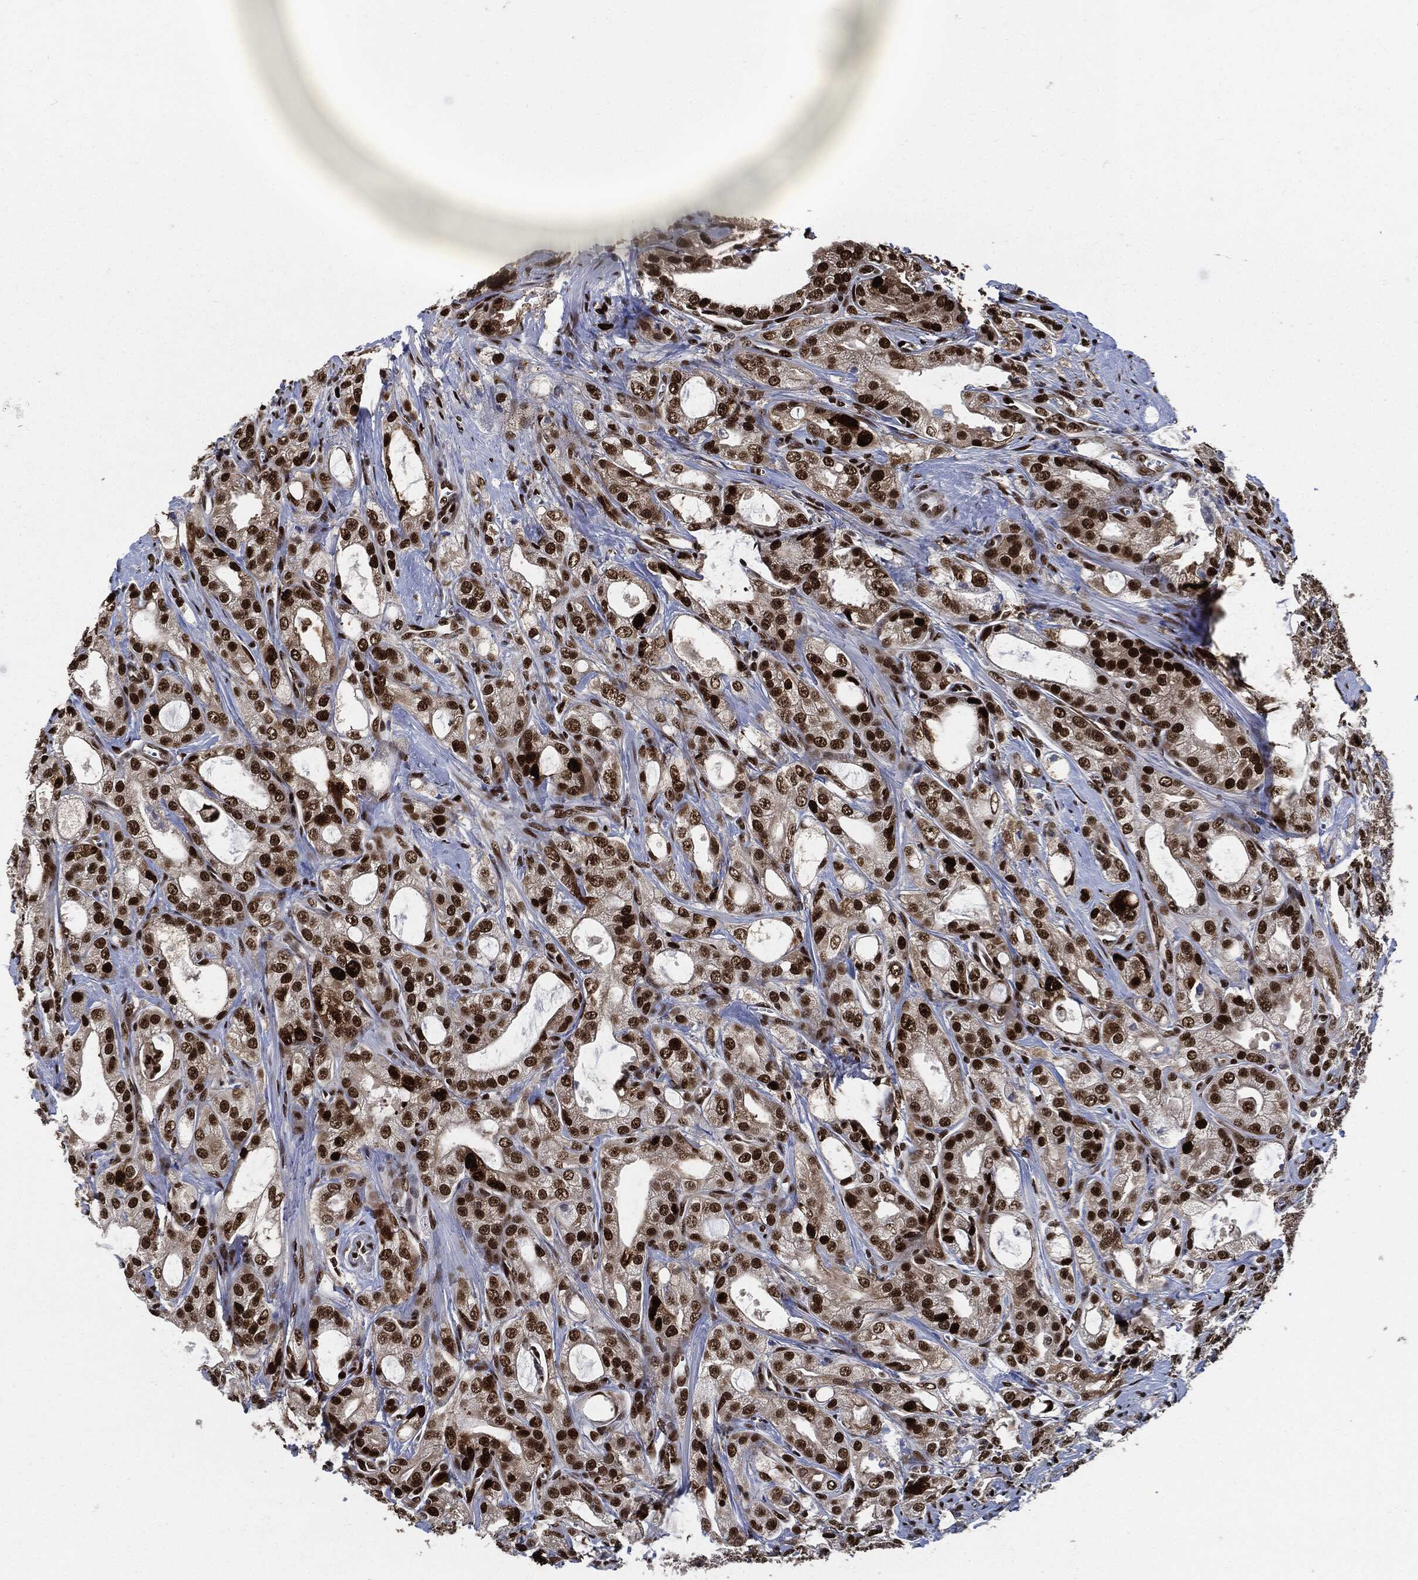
{"staining": {"intensity": "strong", "quantity": ">75%", "location": "nuclear"}, "tissue": "prostate cancer", "cell_type": "Tumor cells", "image_type": "cancer", "snomed": [{"axis": "morphology", "description": "Adenocarcinoma, NOS"}, {"axis": "morphology", "description": "Adenocarcinoma, High grade"}, {"axis": "topography", "description": "Prostate"}], "caption": "Human prostate cancer (adenocarcinoma) stained with a brown dye shows strong nuclear positive positivity in approximately >75% of tumor cells.", "gene": "PCNA", "patient": {"sex": "male", "age": 70}}